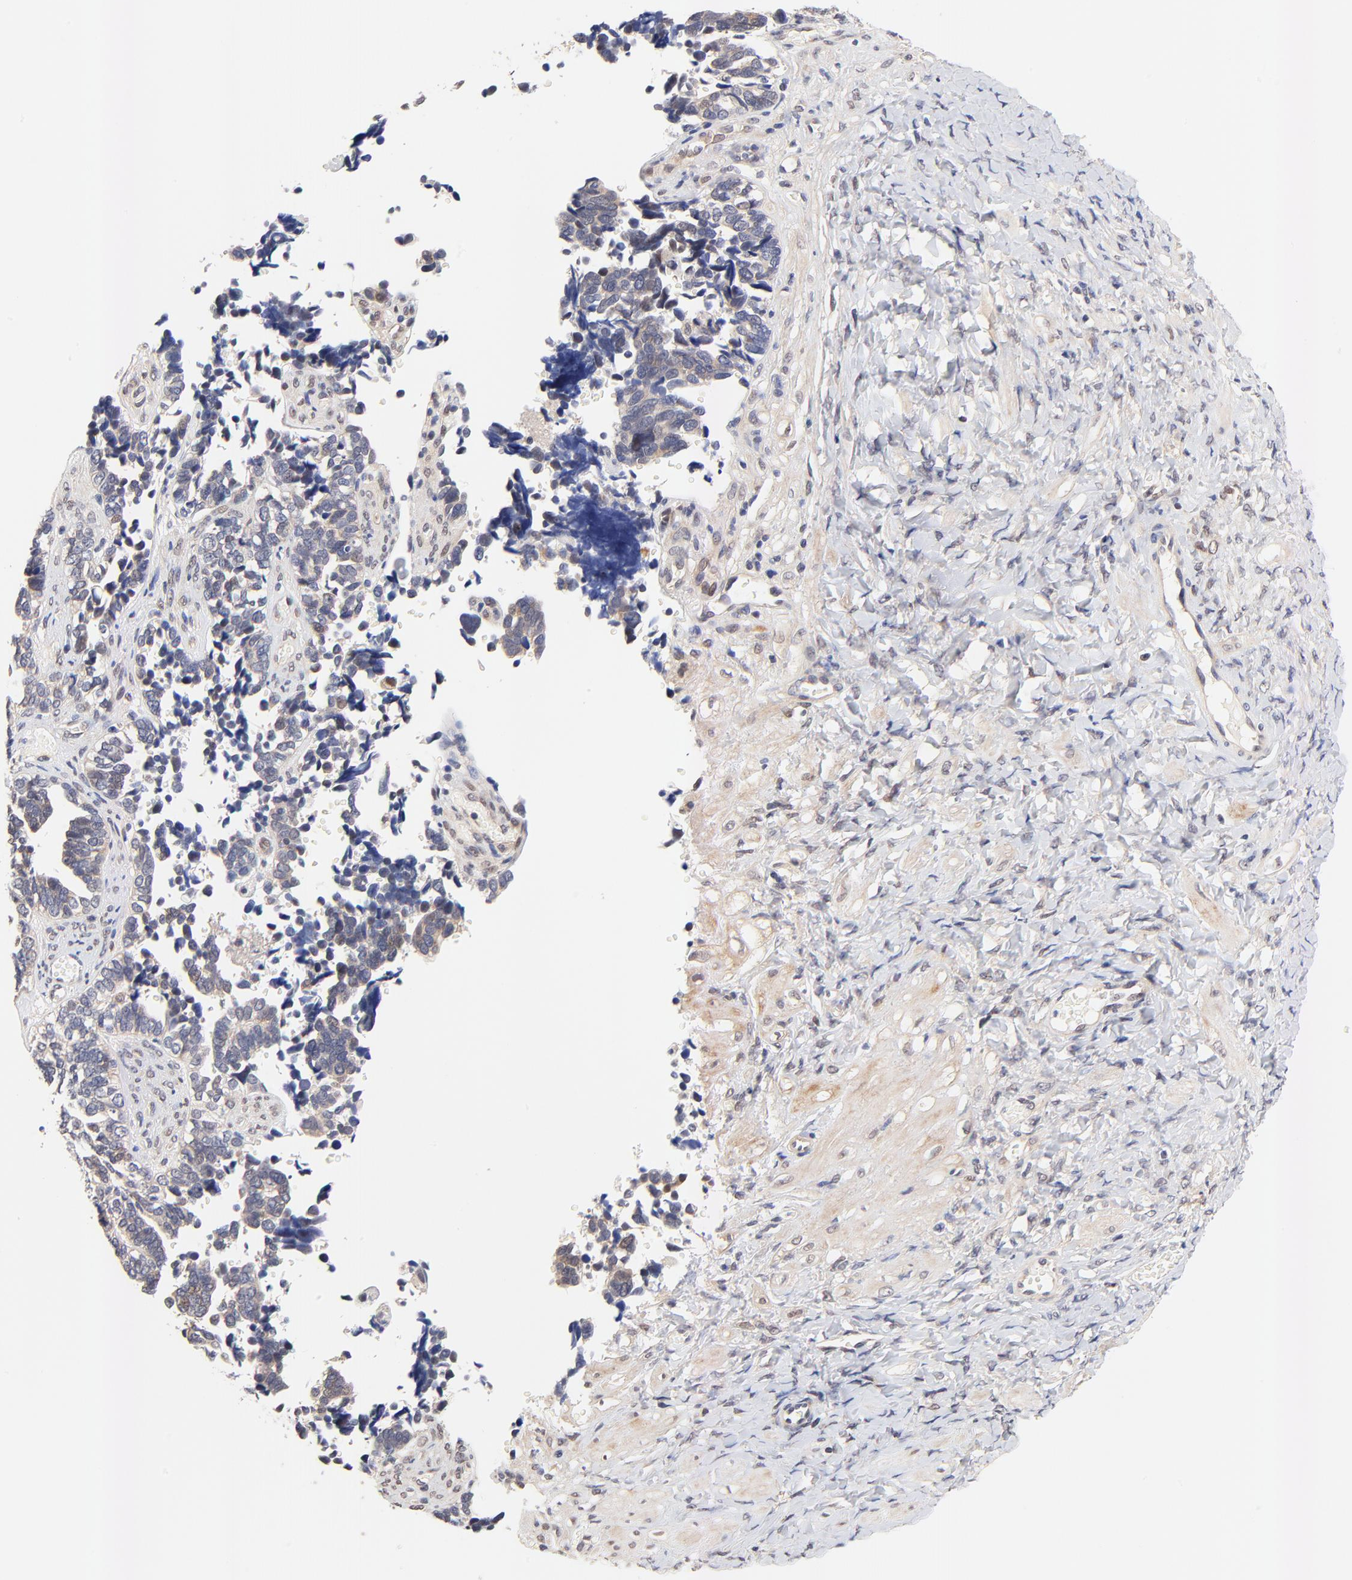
{"staining": {"intensity": "weak", "quantity": ">75%", "location": "cytoplasmic/membranous"}, "tissue": "ovarian cancer", "cell_type": "Tumor cells", "image_type": "cancer", "snomed": [{"axis": "morphology", "description": "Cystadenocarcinoma, serous, NOS"}, {"axis": "topography", "description": "Ovary"}], "caption": "Weak cytoplasmic/membranous positivity is present in about >75% of tumor cells in ovarian cancer.", "gene": "TXNL1", "patient": {"sex": "female", "age": 77}}